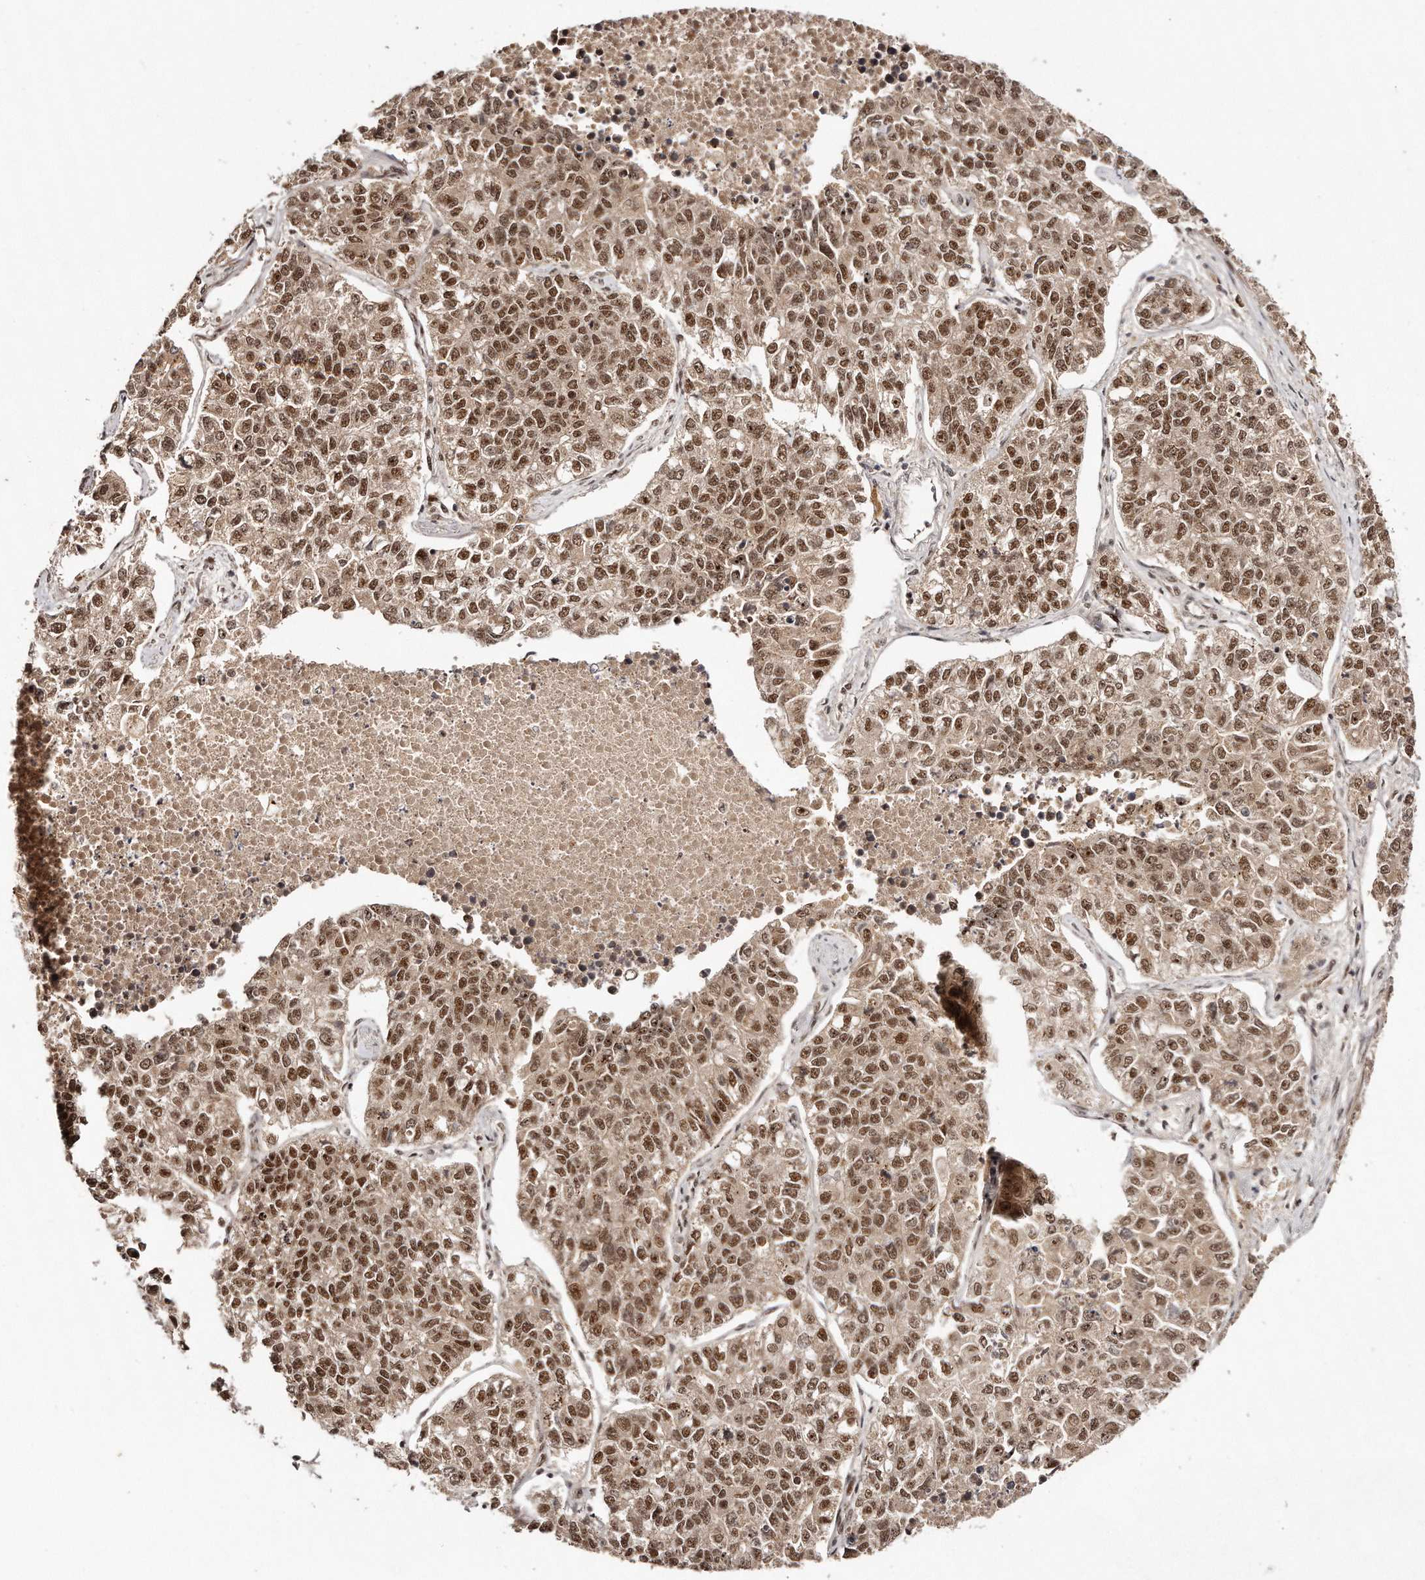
{"staining": {"intensity": "moderate", "quantity": ">75%", "location": "nuclear"}, "tissue": "lung cancer", "cell_type": "Tumor cells", "image_type": "cancer", "snomed": [{"axis": "morphology", "description": "Adenocarcinoma, NOS"}, {"axis": "topography", "description": "Lung"}], "caption": "Lung cancer tissue displays moderate nuclear positivity in about >75% of tumor cells, visualized by immunohistochemistry.", "gene": "SOX4", "patient": {"sex": "male", "age": 49}}